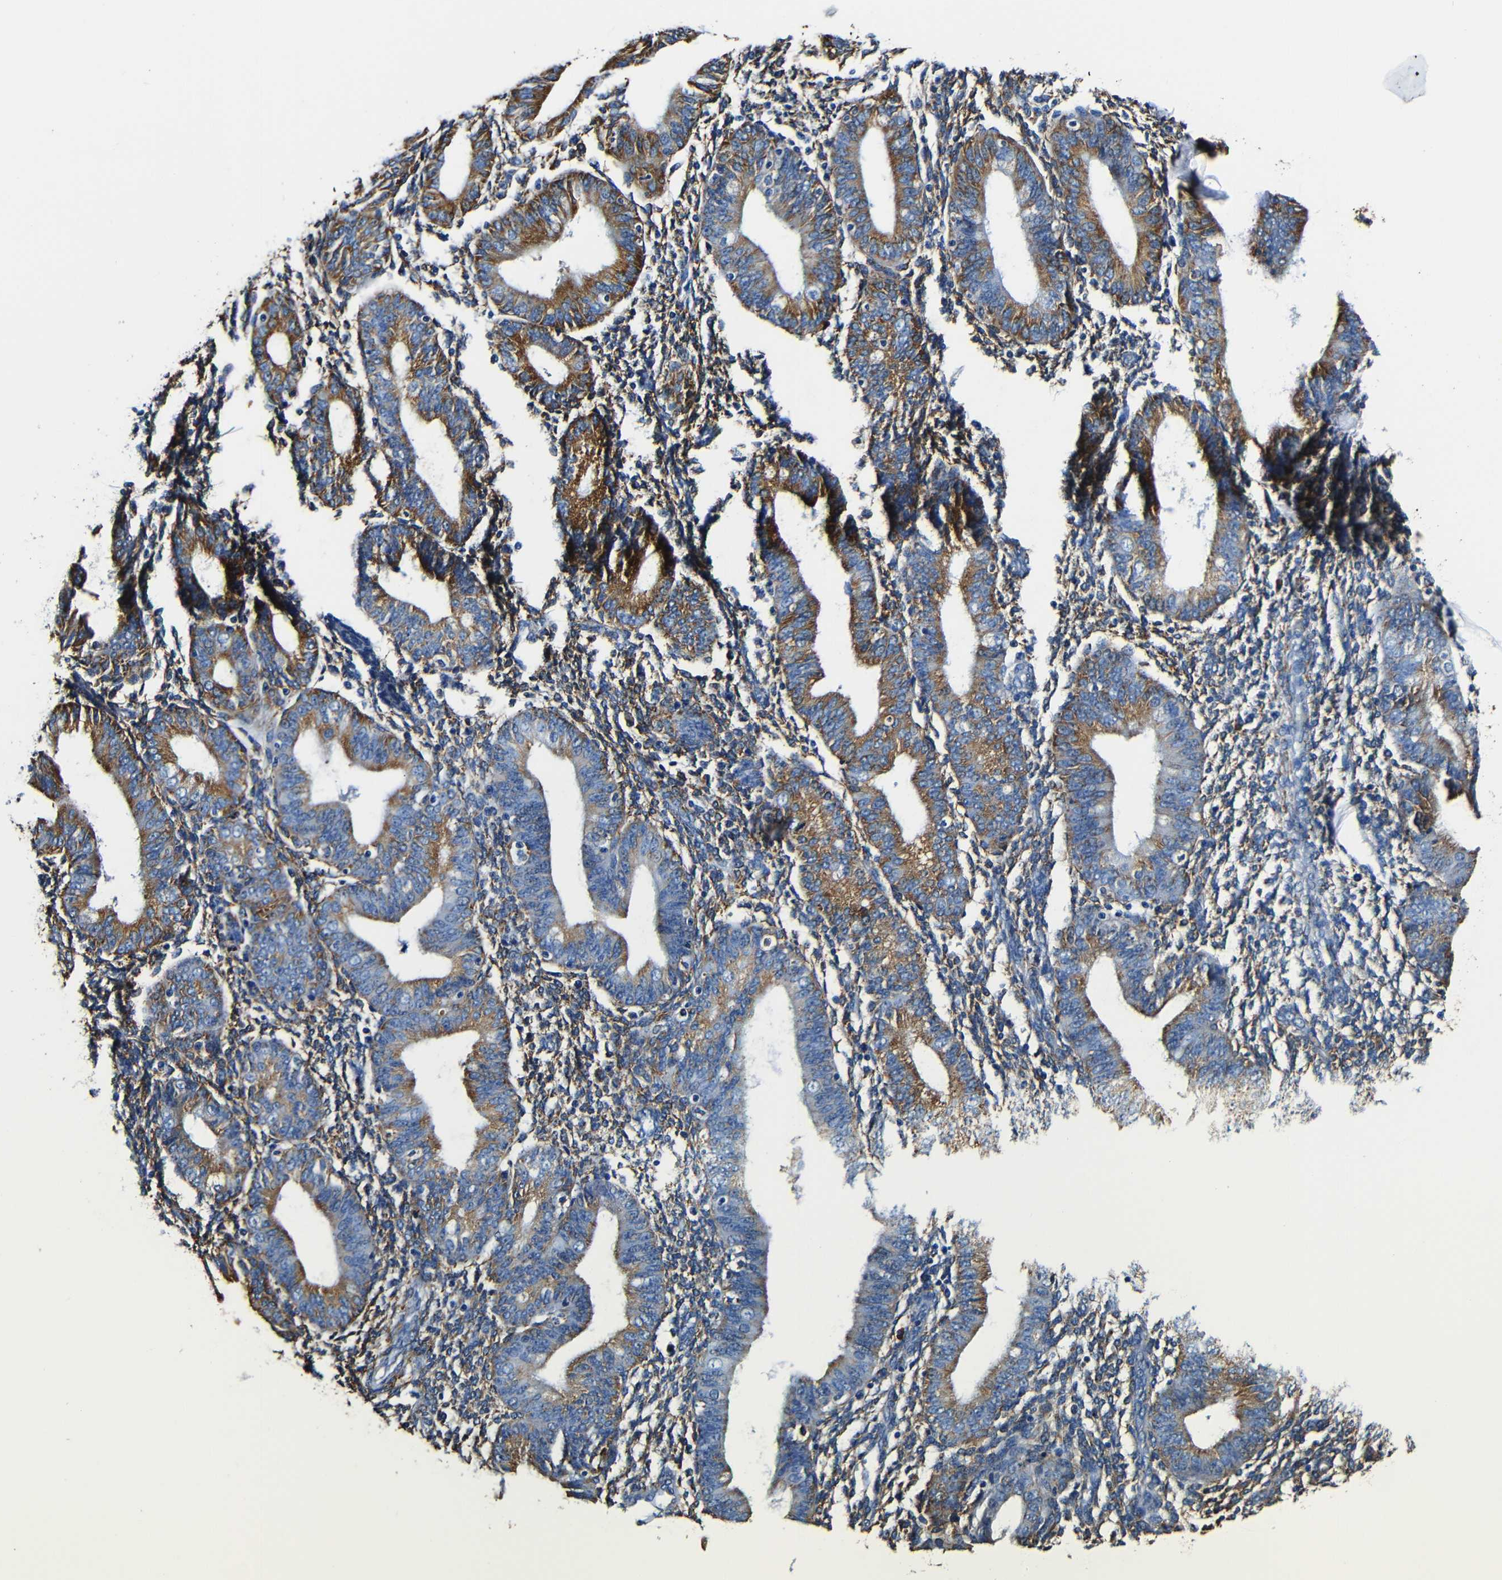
{"staining": {"intensity": "weak", "quantity": "25%-75%", "location": "cytoplasmic/membranous"}, "tissue": "endometrium", "cell_type": "Cells in endometrial stroma", "image_type": "normal", "snomed": [{"axis": "morphology", "description": "Normal tissue, NOS"}, {"axis": "topography", "description": "Endometrium"}], "caption": "High-magnification brightfield microscopy of unremarkable endometrium stained with DAB (3,3'-diaminobenzidine) (brown) and counterstained with hematoxylin (blue). cells in endometrial stroma exhibit weak cytoplasmic/membranous expression is seen in approximately25%-75% of cells. The staining was performed using DAB (3,3'-diaminobenzidine), with brown indicating positive protein expression. Nuclei are stained blue with hematoxylin.", "gene": "RRBP1", "patient": {"sex": "female", "age": 61}}